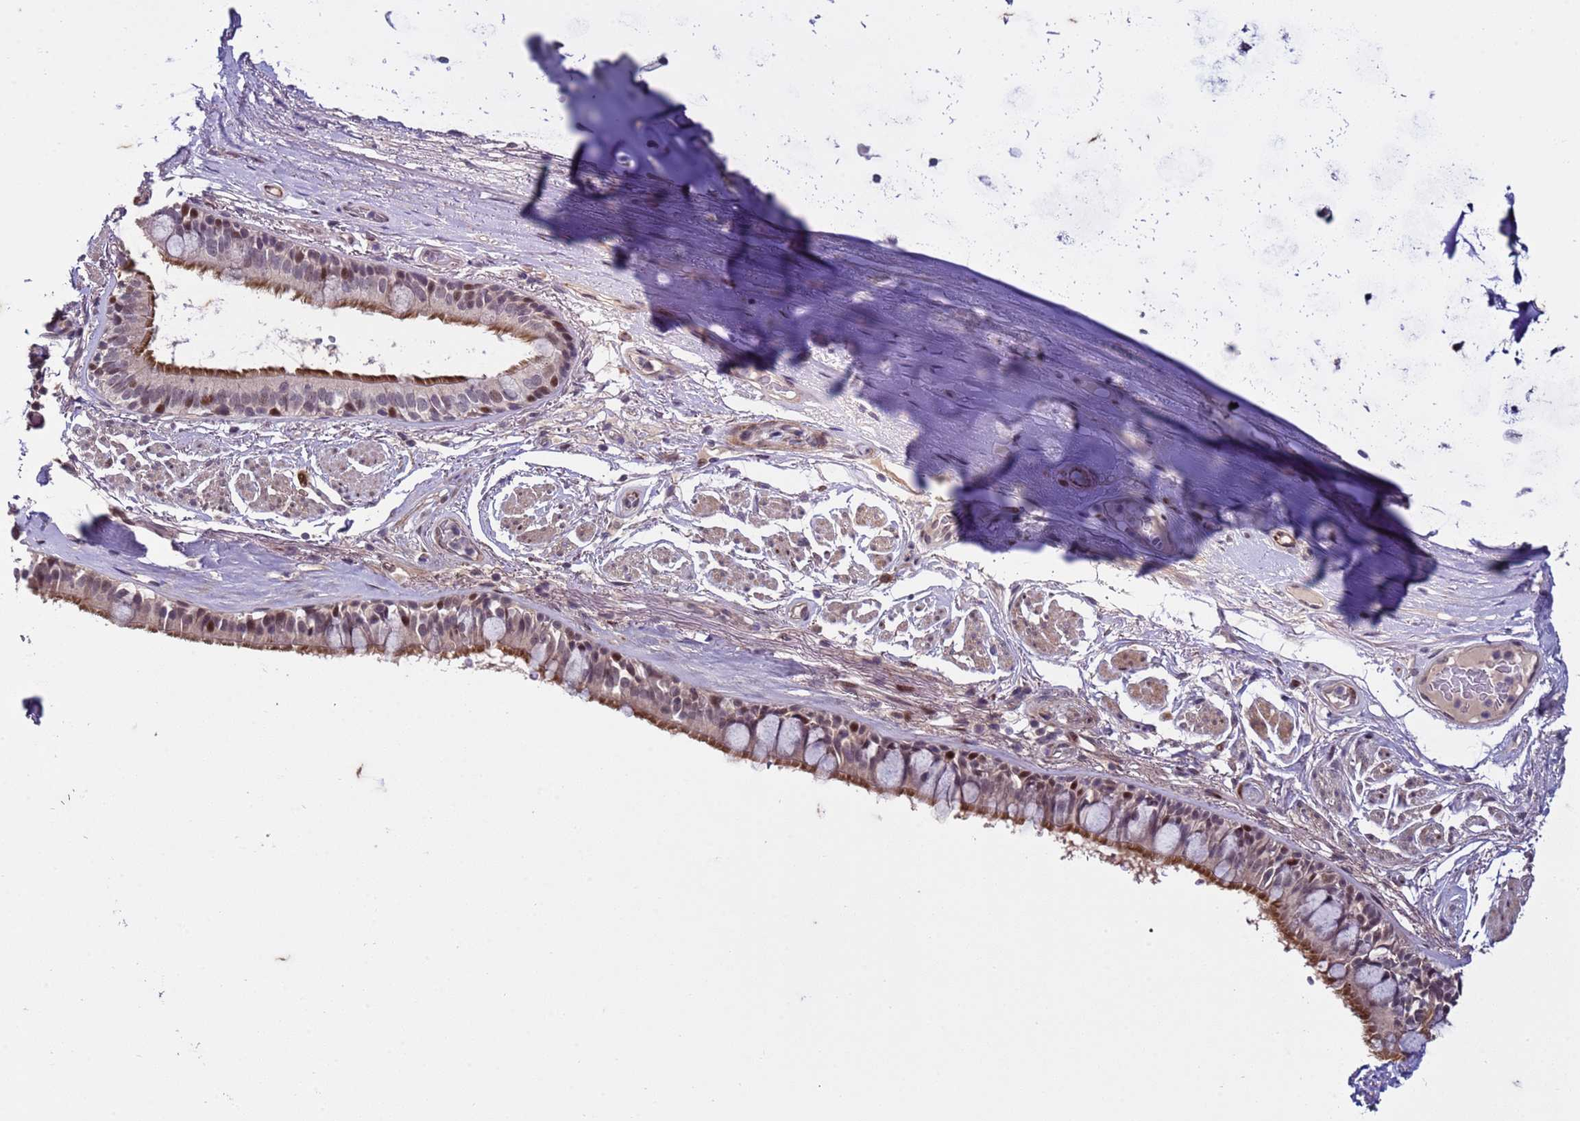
{"staining": {"intensity": "moderate", "quantity": ">75%", "location": "cytoplasmic/membranous,nuclear"}, "tissue": "bronchus", "cell_type": "Respiratory epithelial cells", "image_type": "normal", "snomed": [{"axis": "morphology", "description": "Normal tissue, NOS"}, {"axis": "topography", "description": "Bronchus"}], "caption": "Immunohistochemical staining of benign human bronchus exhibits >75% levels of moderate cytoplasmic/membranous,nuclear protein positivity in about >75% of respiratory epithelial cells. (Stains: DAB in brown, nuclei in blue, Microscopy: brightfield microscopy at high magnification).", "gene": "SHC3", "patient": {"sex": "male", "age": 70}}